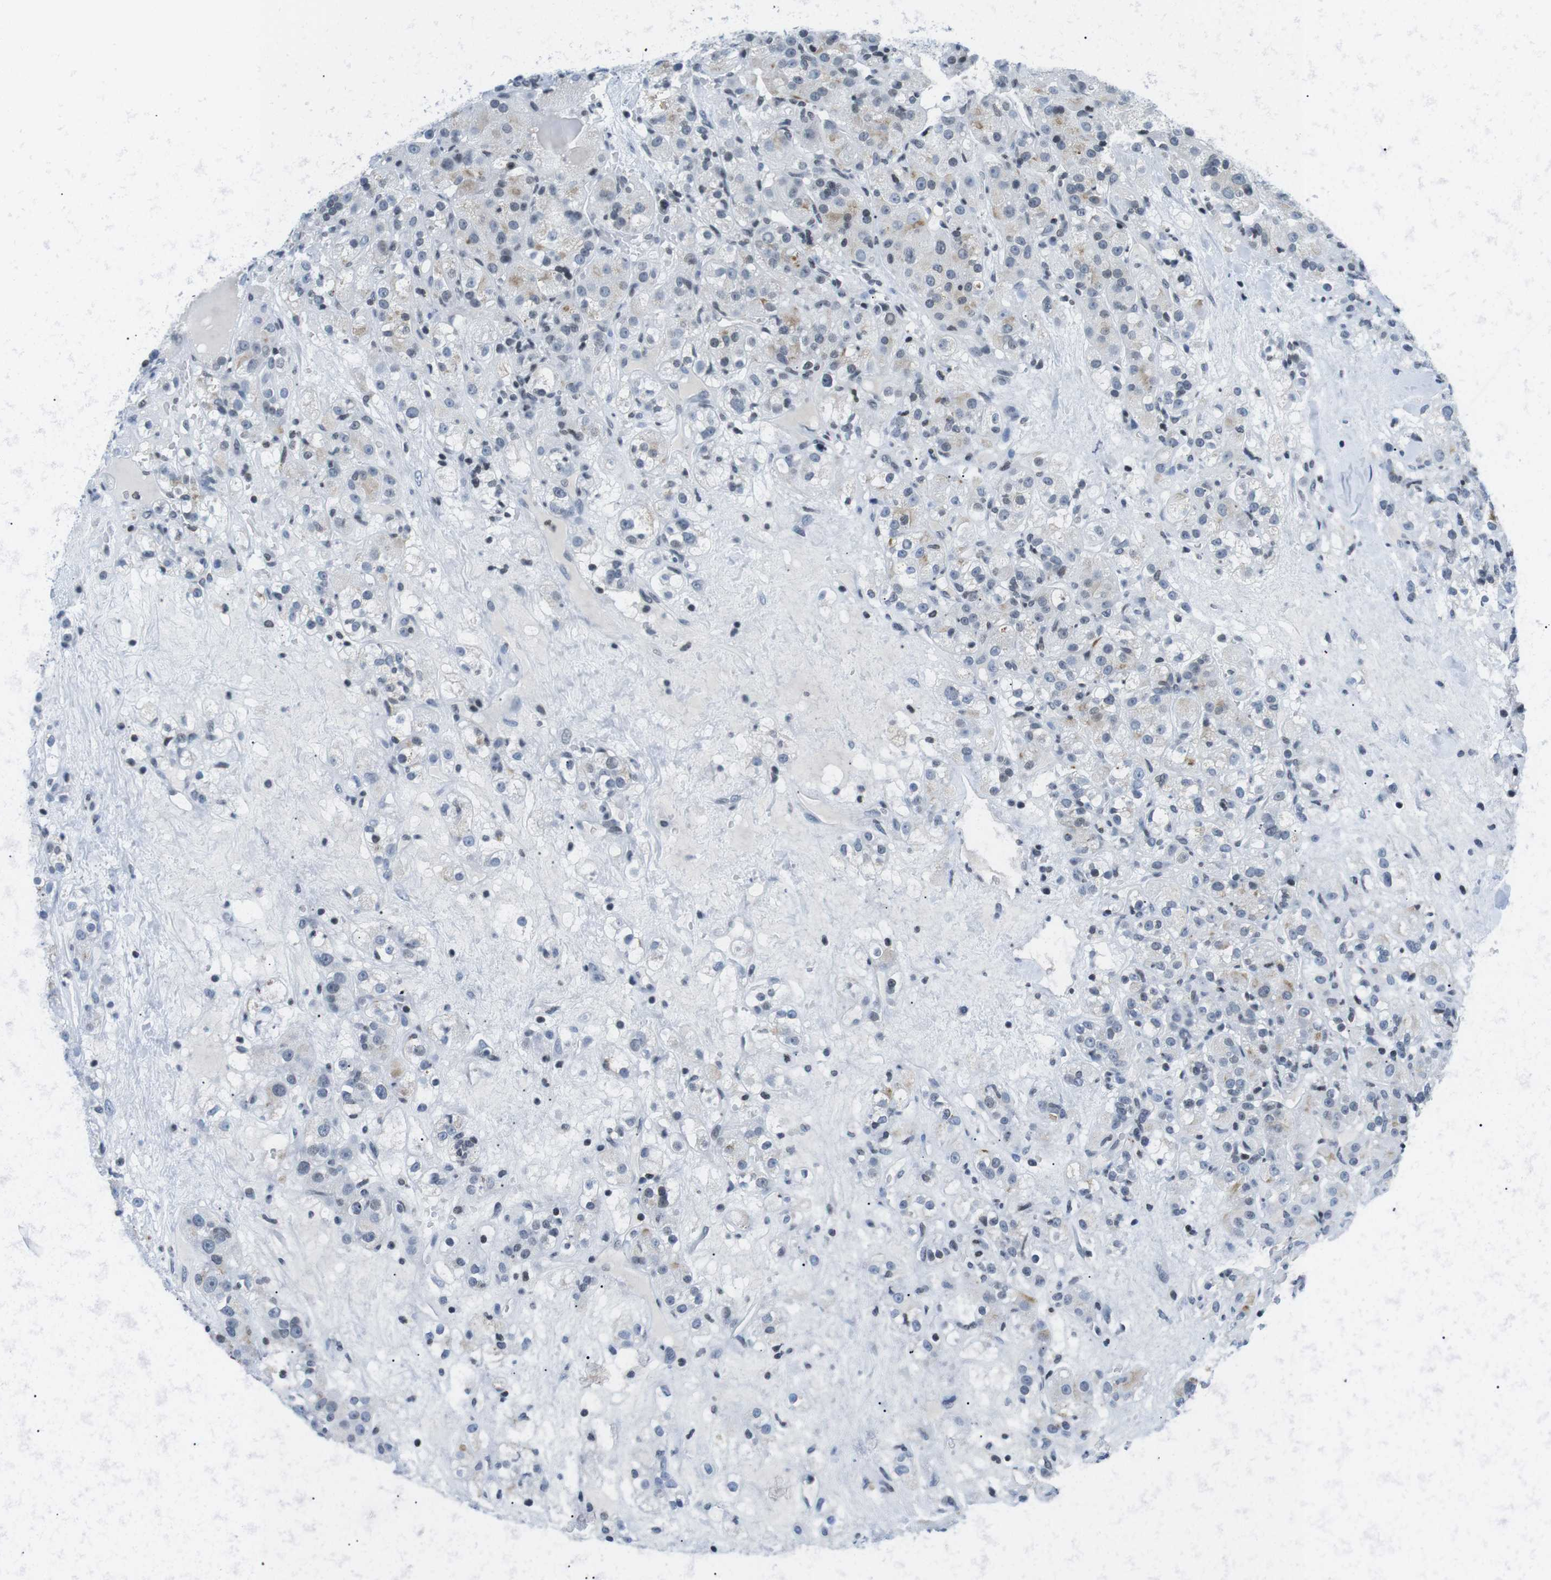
{"staining": {"intensity": "negative", "quantity": "none", "location": "none"}, "tissue": "renal cancer", "cell_type": "Tumor cells", "image_type": "cancer", "snomed": [{"axis": "morphology", "description": "Normal tissue, NOS"}, {"axis": "morphology", "description": "Adenocarcinoma, NOS"}, {"axis": "topography", "description": "Kidney"}], "caption": "Immunohistochemistry (IHC) image of human renal adenocarcinoma stained for a protein (brown), which shows no positivity in tumor cells.", "gene": "E2F2", "patient": {"sex": "male", "age": 61}}